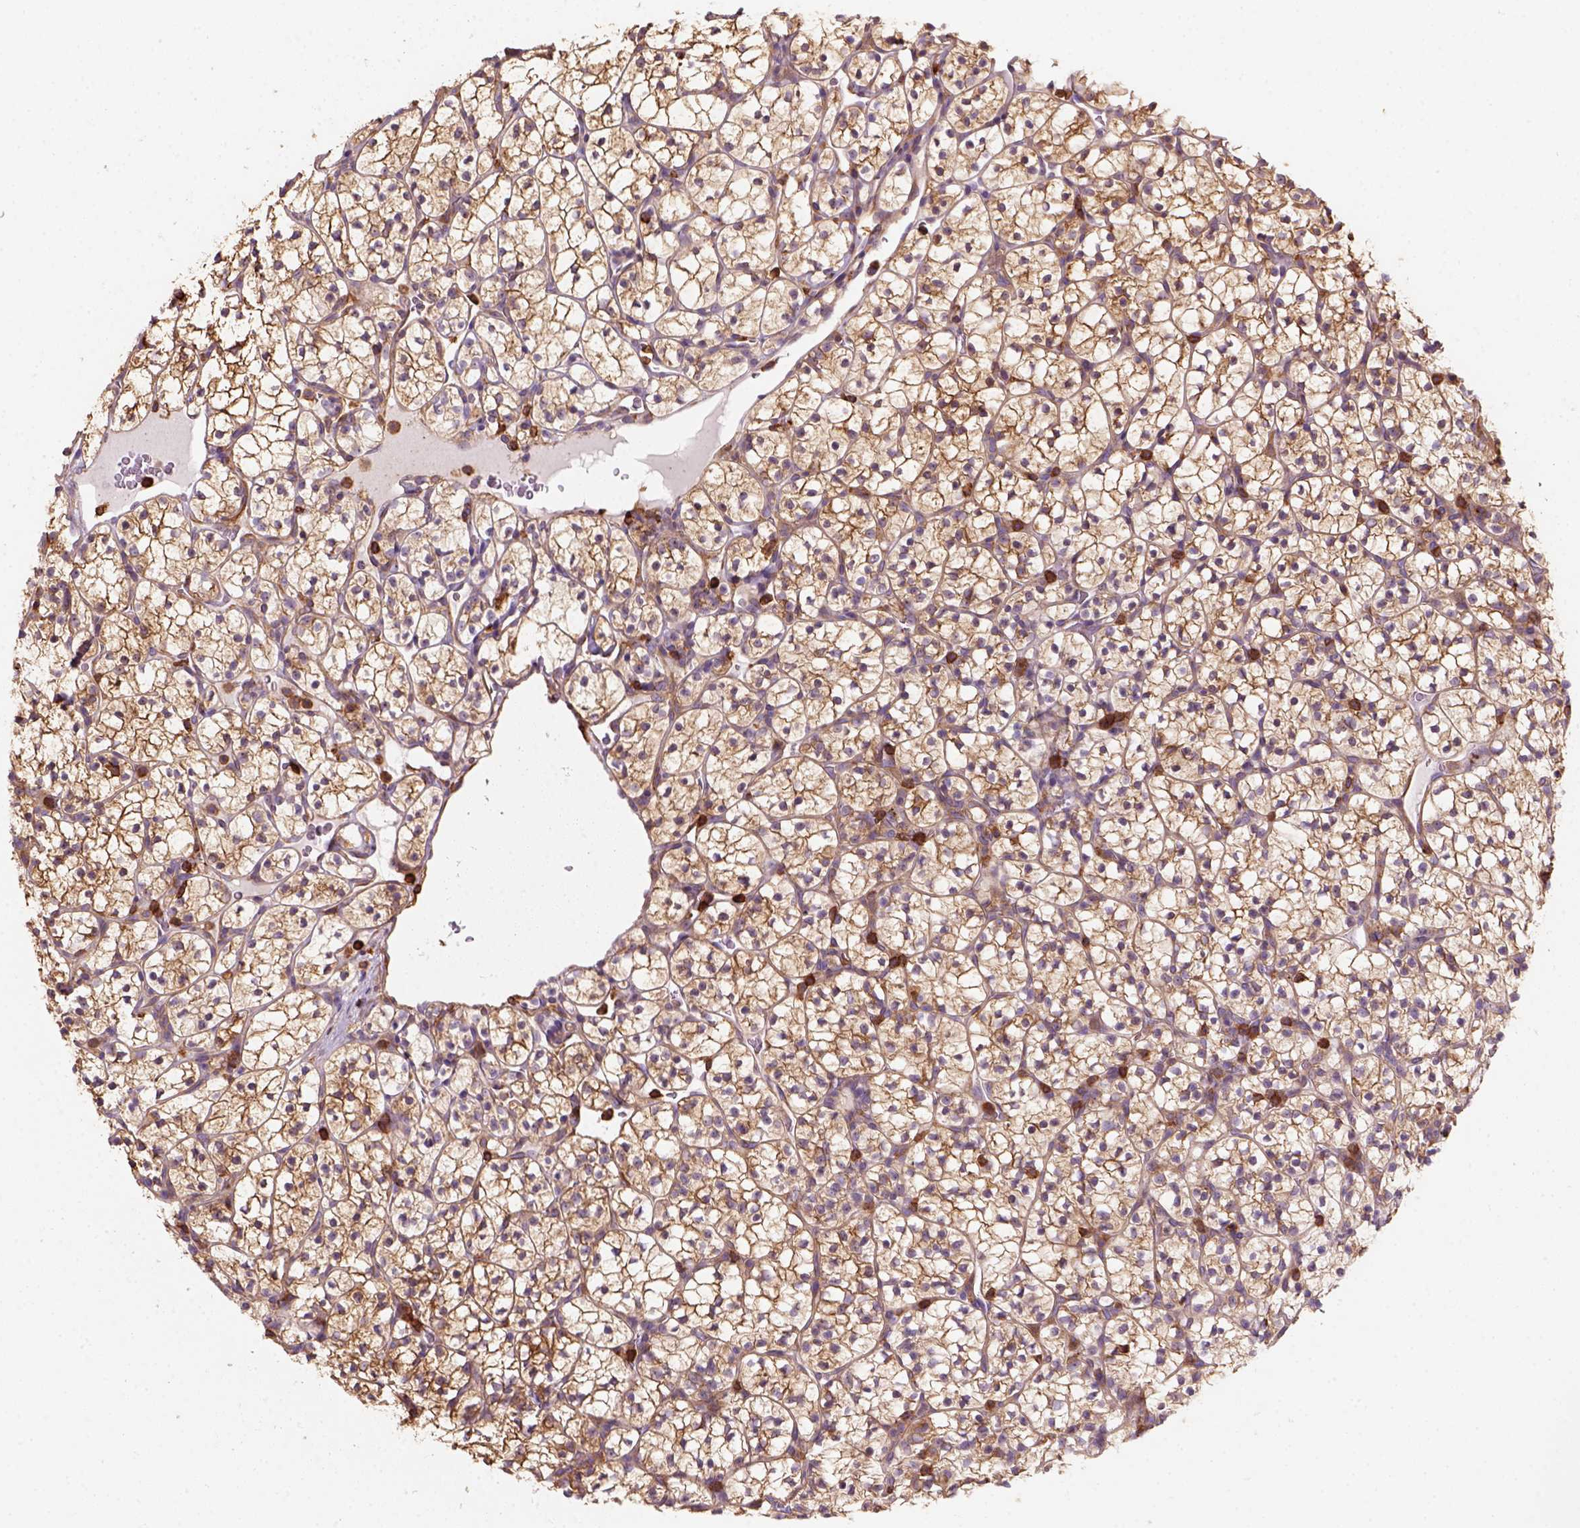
{"staining": {"intensity": "moderate", "quantity": ">75%", "location": "cytoplasmic/membranous"}, "tissue": "renal cancer", "cell_type": "Tumor cells", "image_type": "cancer", "snomed": [{"axis": "morphology", "description": "Adenocarcinoma, NOS"}, {"axis": "topography", "description": "Kidney"}], "caption": "Moderate cytoplasmic/membranous protein staining is identified in approximately >75% of tumor cells in renal cancer (adenocarcinoma). (brown staining indicates protein expression, while blue staining denotes nuclei).", "gene": "GPRC5D", "patient": {"sex": "female", "age": 89}}